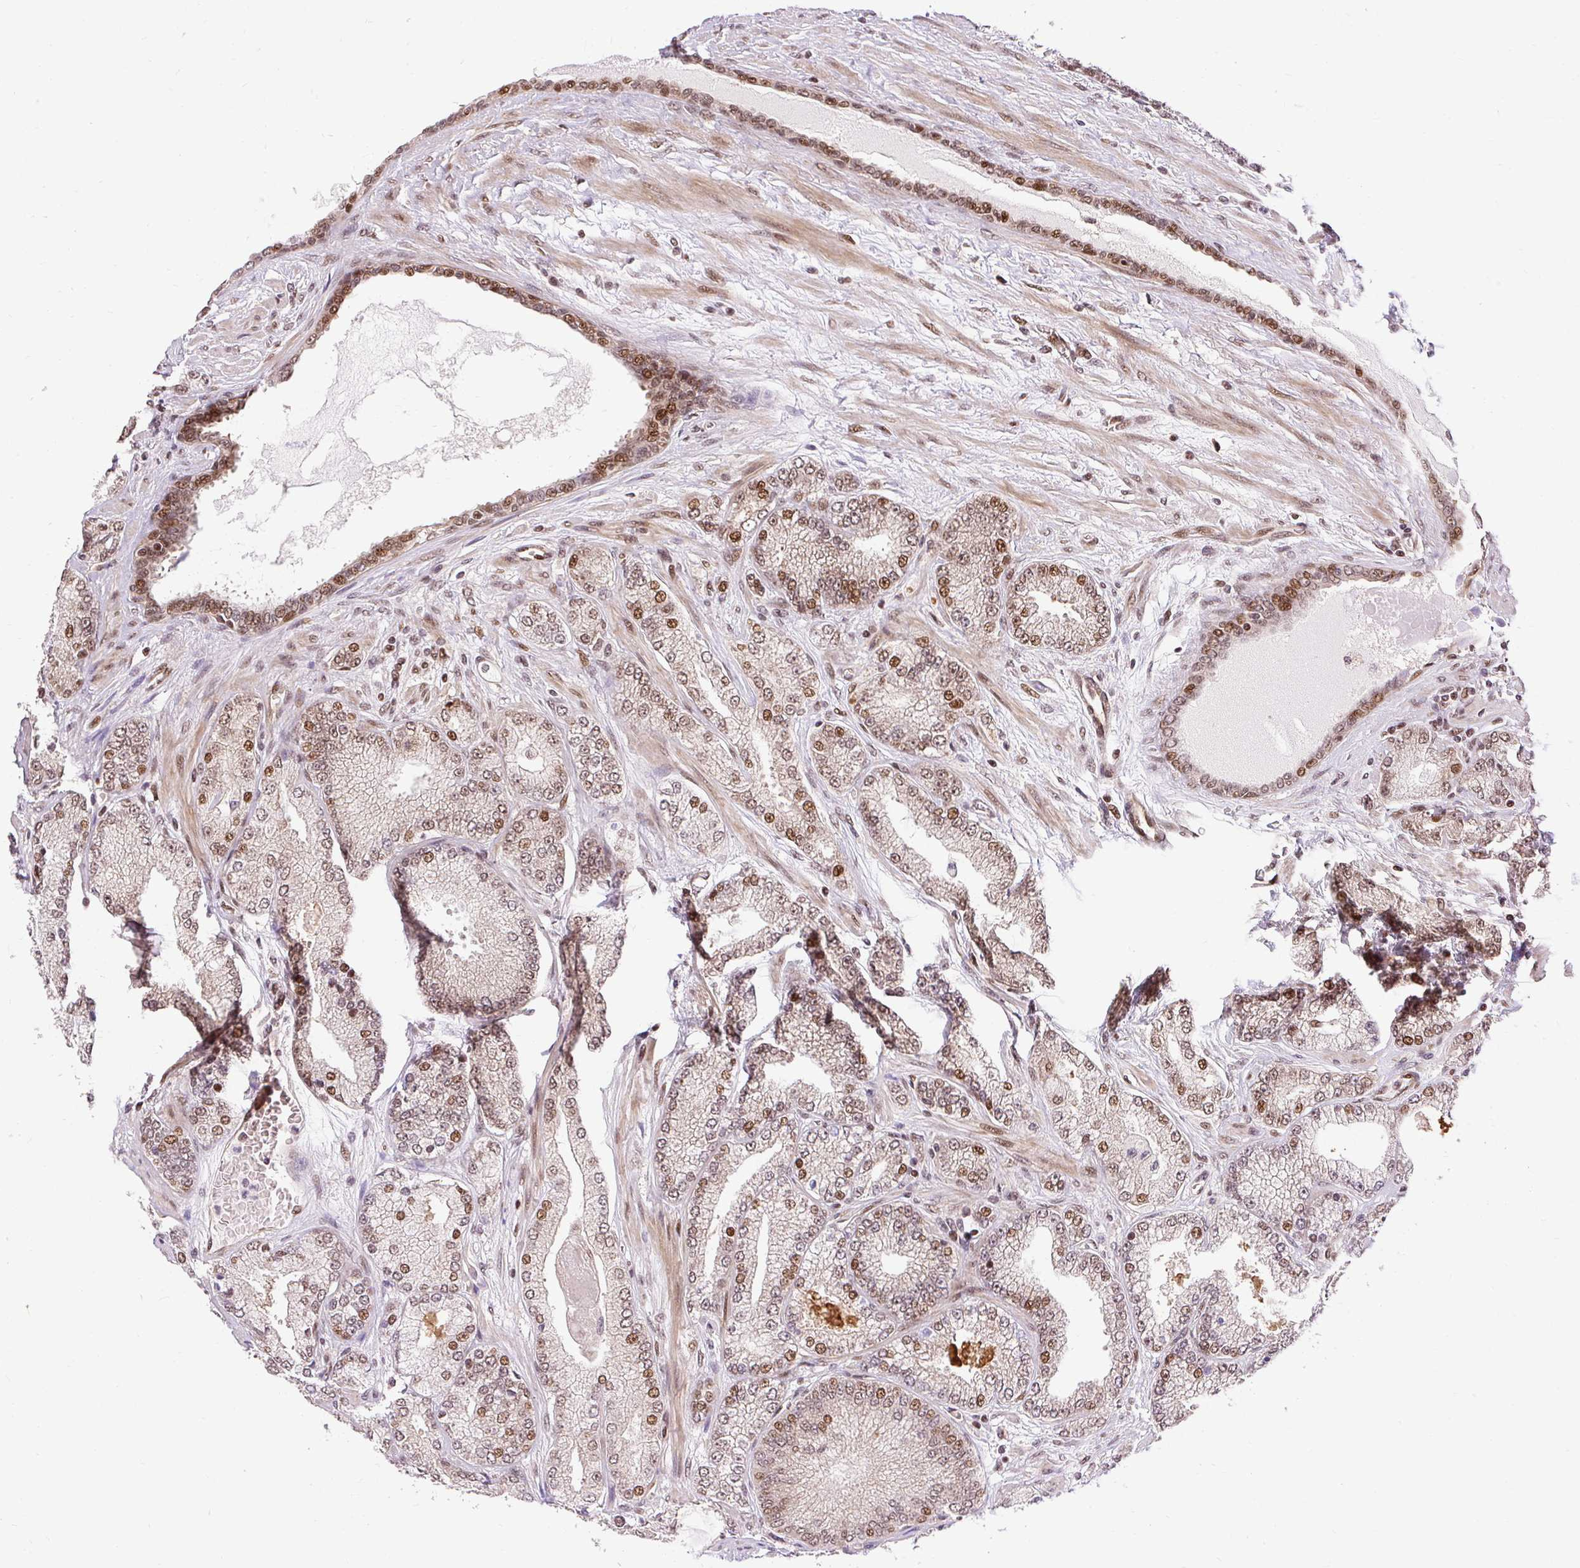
{"staining": {"intensity": "moderate", "quantity": ">75%", "location": "nuclear"}, "tissue": "prostate cancer", "cell_type": "Tumor cells", "image_type": "cancer", "snomed": [{"axis": "morphology", "description": "Adenocarcinoma, High grade"}, {"axis": "topography", "description": "Prostate"}], "caption": "Prostate cancer (high-grade adenocarcinoma) stained with DAB (3,3'-diaminobenzidine) immunohistochemistry displays medium levels of moderate nuclear staining in about >75% of tumor cells. (DAB = brown stain, brightfield microscopy at high magnification).", "gene": "MECOM", "patient": {"sex": "male", "age": 68}}